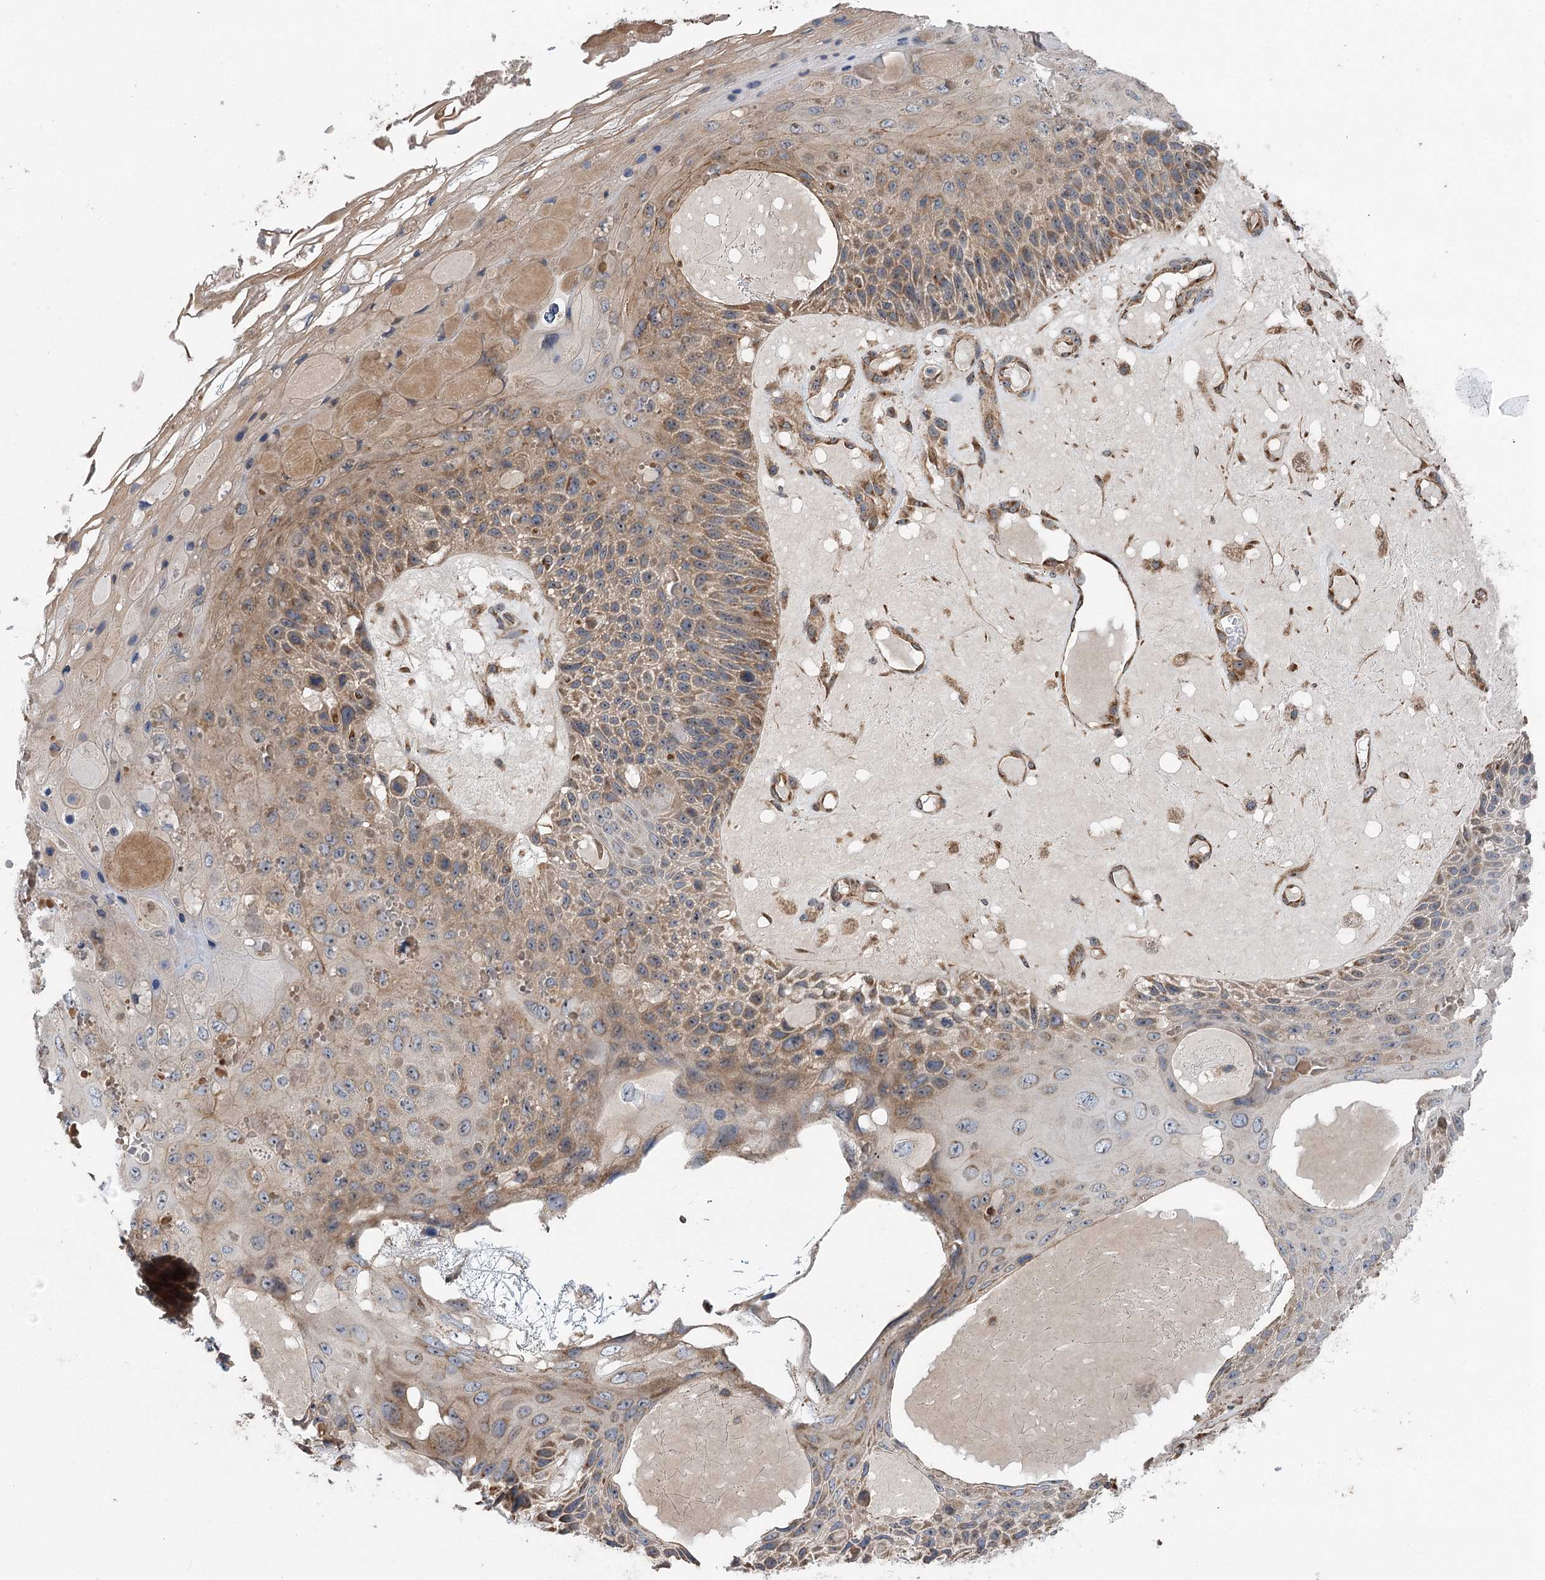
{"staining": {"intensity": "moderate", "quantity": ">75%", "location": "cytoplasmic/membranous"}, "tissue": "skin cancer", "cell_type": "Tumor cells", "image_type": "cancer", "snomed": [{"axis": "morphology", "description": "Squamous cell carcinoma, NOS"}, {"axis": "topography", "description": "Skin"}], "caption": "Skin cancer (squamous cell carcinoma) stained with immunohistochemistry reveals moderate cytoplasmic/membranous staining in approximately >75% of tumor cells.", "gene": "RWDD4", "patient": {"sex": "female", "age": 88}}